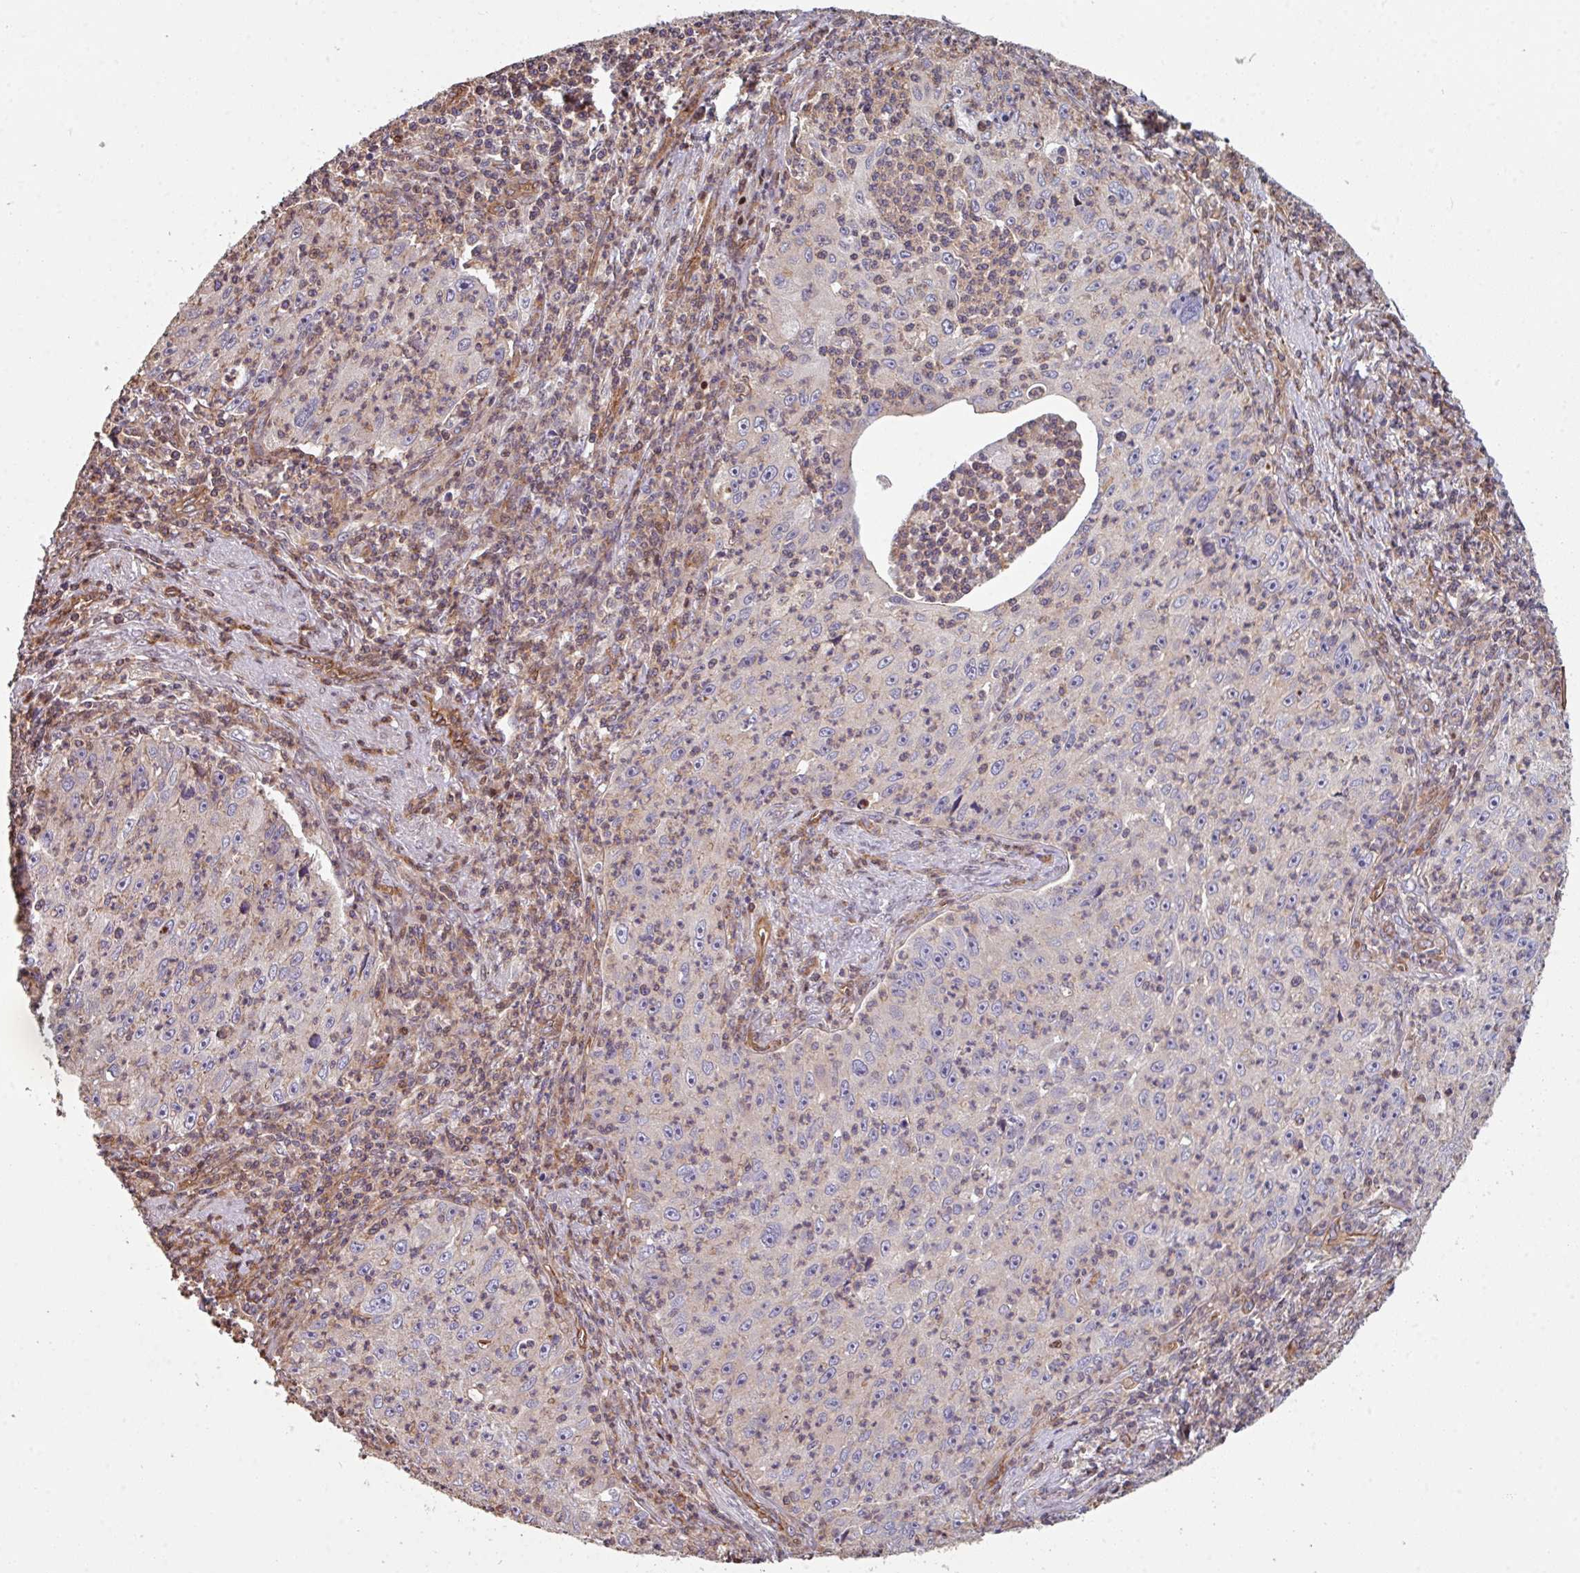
{"staining": {"intensity": "negative", "quantity": "none", "location": "none"}, "tissue": "cervical cancer", "cell_type": "Tumor cells", "image_type": "cancer", "snomed": [{"axis": "morphology", "description": "Squamous cell carcinoma, NOS"}, {"axis": "topography", "description": "Cervix"}], "caption": "Human cervical cancer (squamous cell carcinoma) stained for a protein using immunohistochemistry exhibits no positivity in tumor cells.", "gene": "ANO9", "patient": {"sex": "female", "age": 30}}